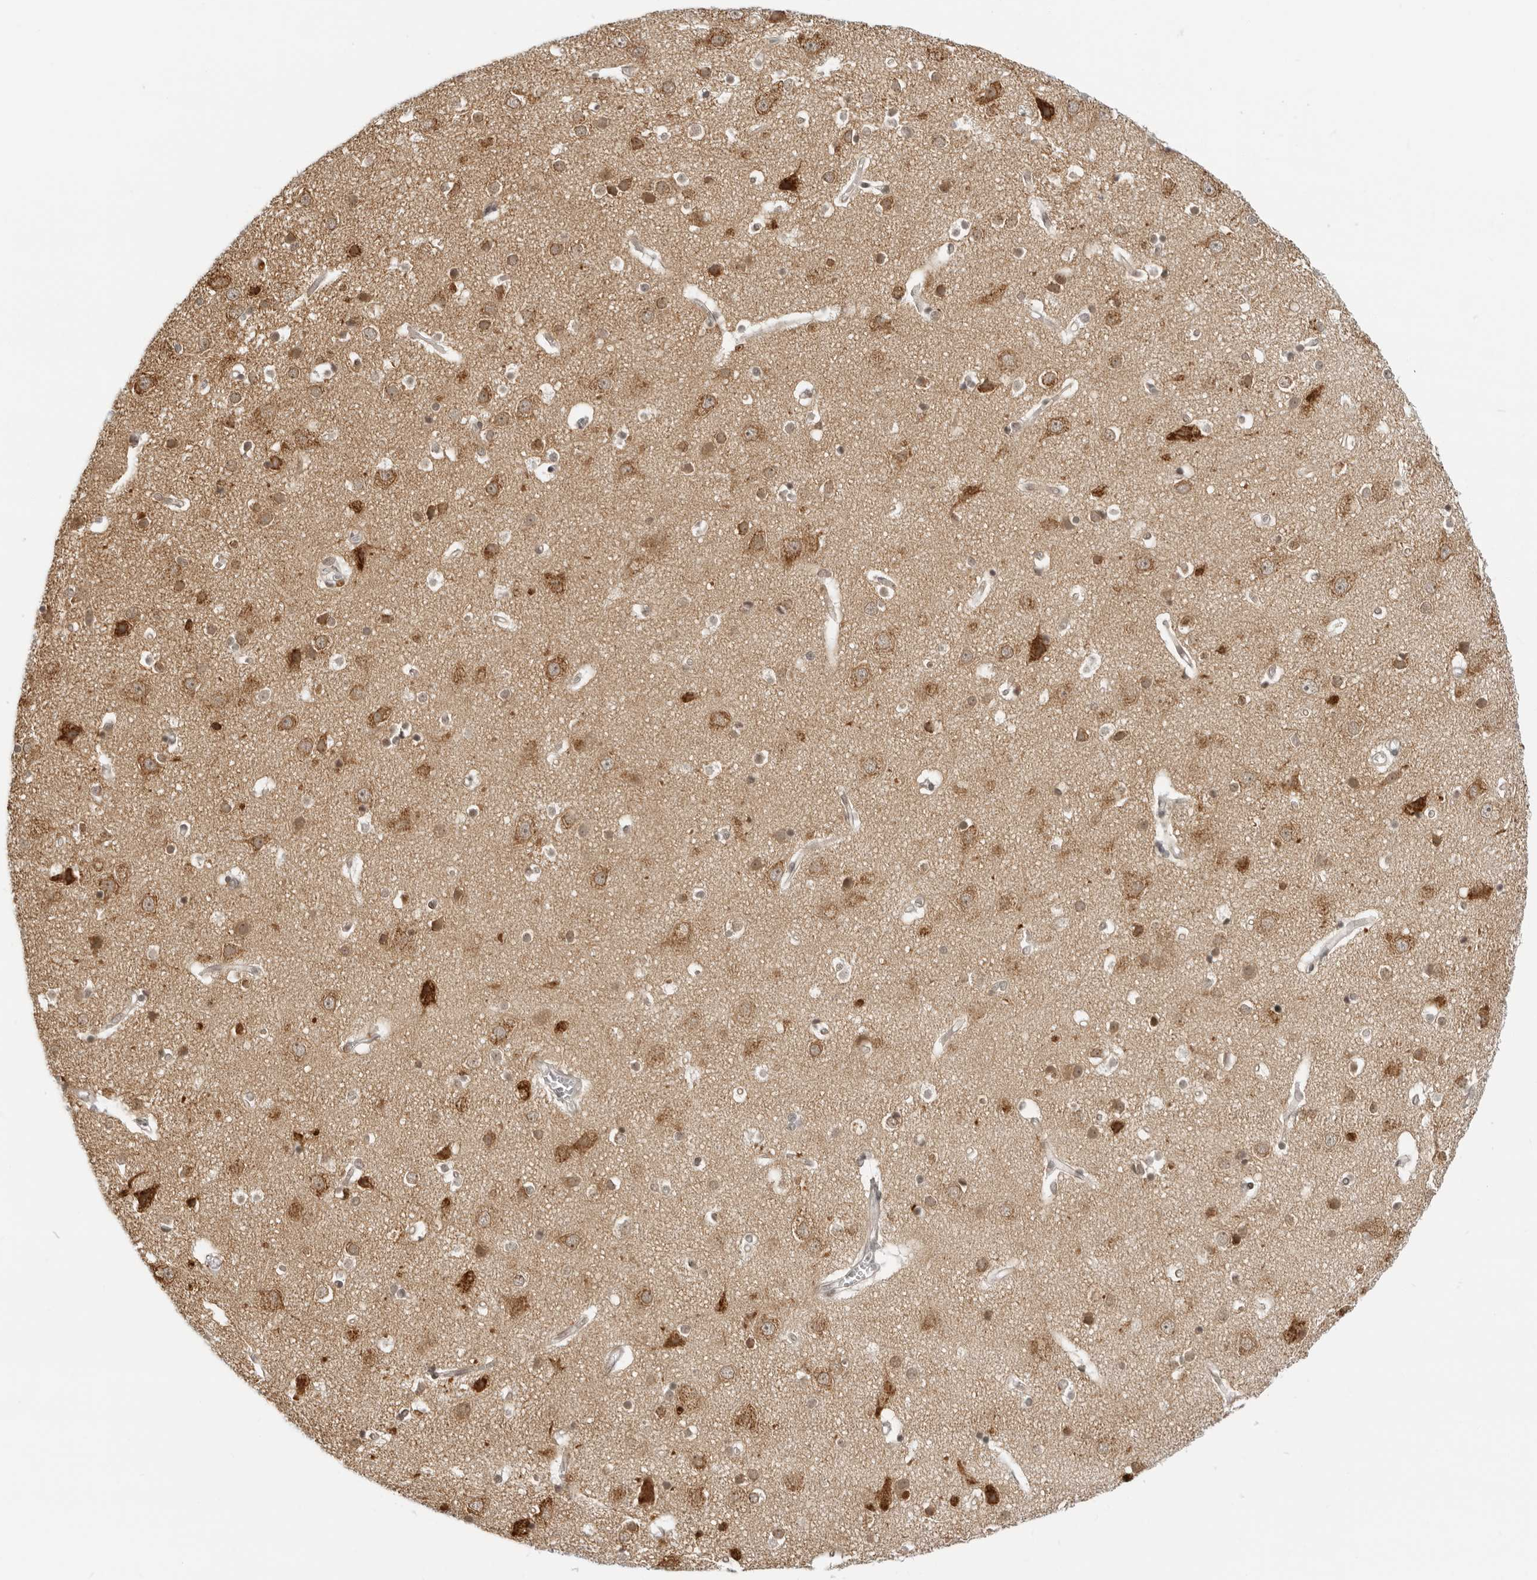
{"staining": {"intensity": "negative", "quantity": "none", "location": "none"}, "tissue": "cerebral cortex", "cell_type": "Endothelial cells", "image_type": "normal", "snomed": [{"axis": "morphology", "description": "Normal tissue, NOS"}, {"axis": "topography", "description": "Cerebral cortex"}], "caption": "High power microscopy photomicrograph of an immunohistochemistry histopathology image of normal cerebral cortex, revealing no significant staining in endothelial cells.", "gene": "MSH6", "patient": {"sex": "male", "age": 54}}